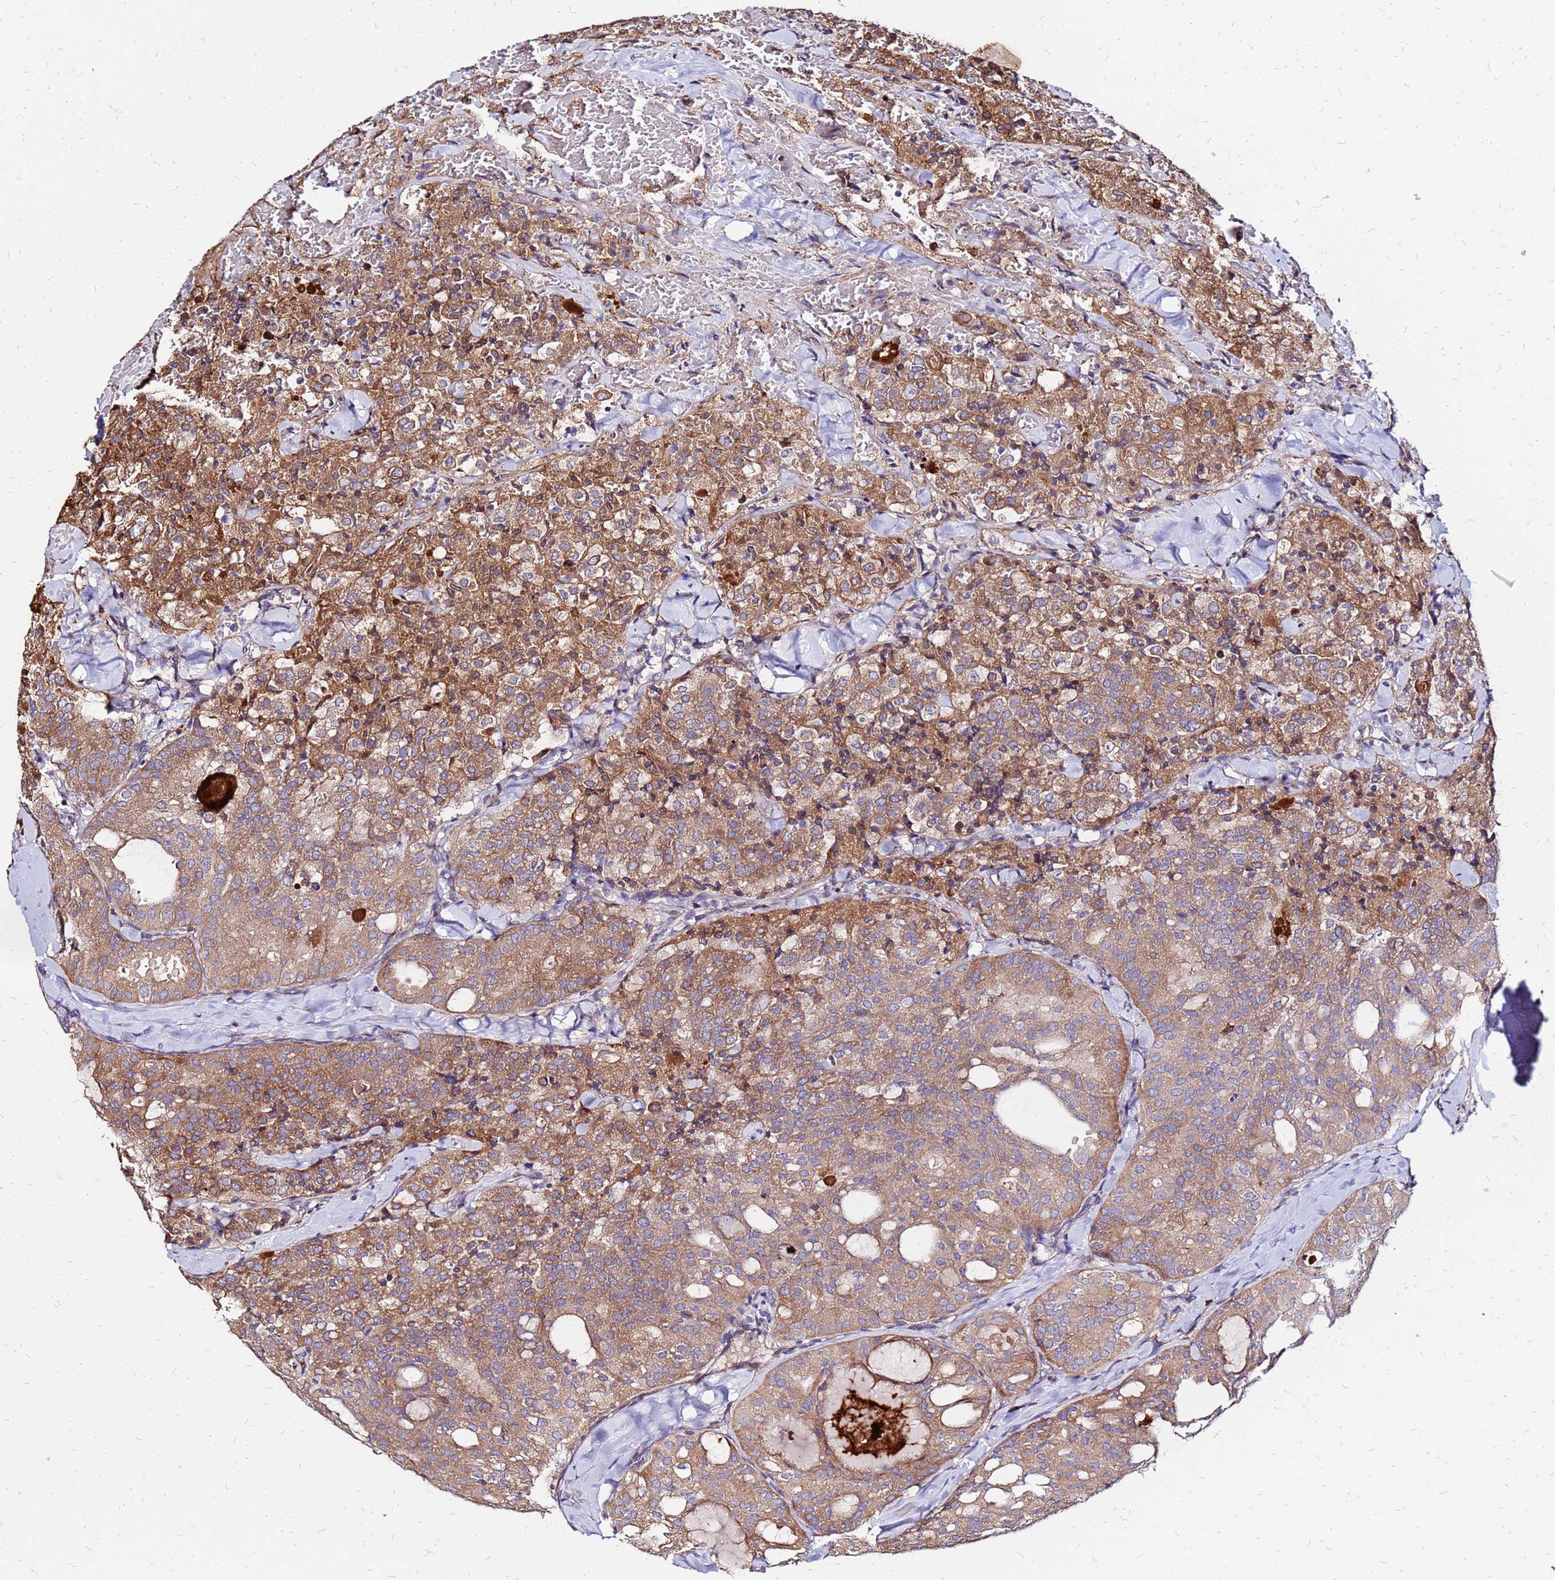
{"staining": {"intensity": "moderate", "quantity": ">75%", "location": "cytoplasmic/membranous"}, "tissue": "thyroid cancer", "cell_type": "Tumor cells", "image_type": "cancer", "snomed": [{"axis": "morphology", "description": "Follicular adenoma carcinoma, NOS"}, {"axis": "topography", "description": "Thyroid gland"}], "caption": "Human thyroid cancer (follicular adenoma carcinoma) stained for a protein (brown) shows moderate cytoplasmic/membranous positive expression in approximately >75% of tumor cells.", "gene": "VMO1", "patient": {"sex": "male", "age": 75}}